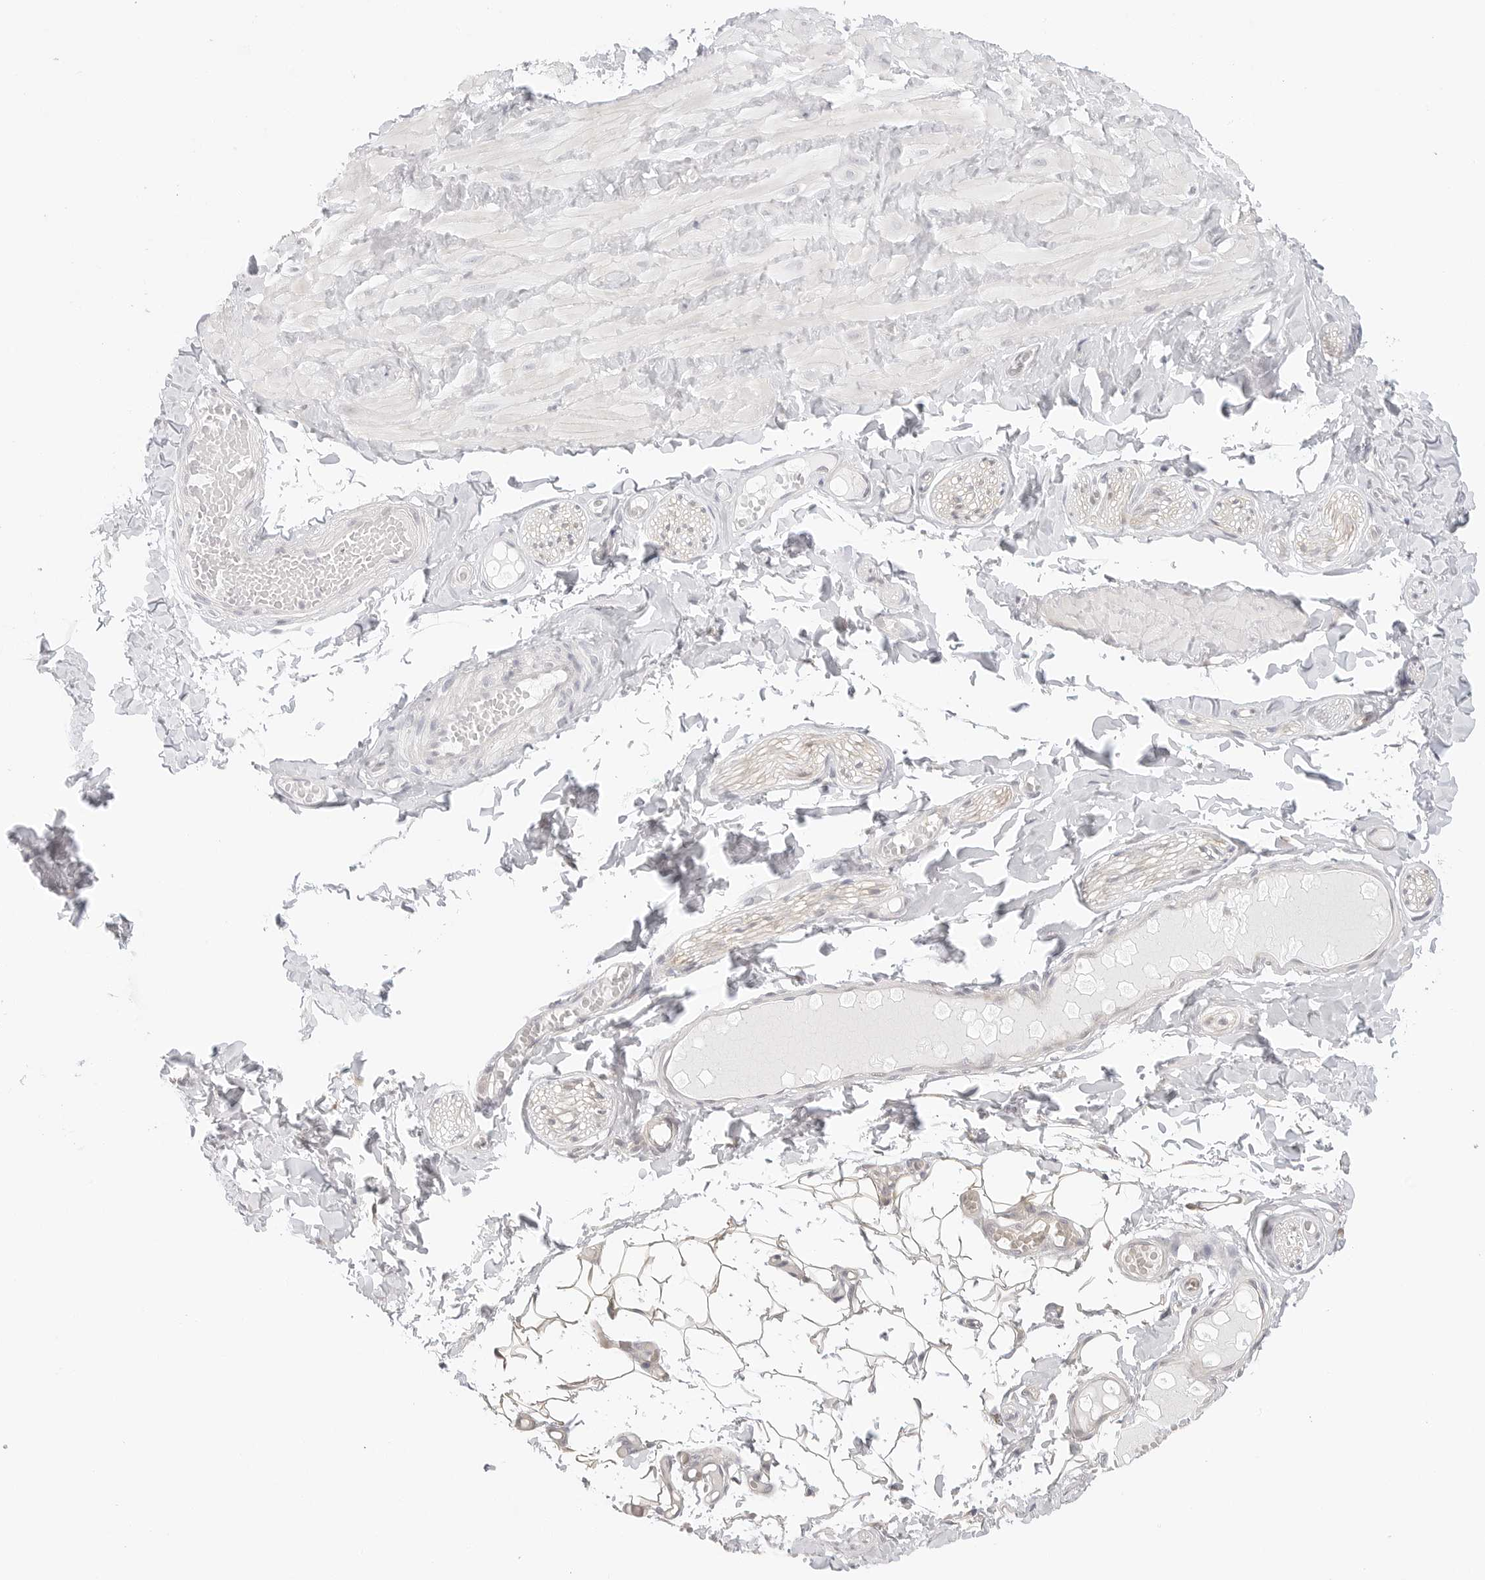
{"staining": {"intensity": "weak", "quantity": "25%-75%", "location": "cytoplasmic/membranous"}, "tissue": "adipose tissue", "cell_type": "Adipocytes", "image_type": "normal", "snomed": [{"axis": "morphology", "description": "Normal tissue, NOS"}, {"axis": "topography", "description": "Adipose tissue"}, {"axis": "topography", "description": "Vascular tissue"}, {"axis": "topography", "description": "Peripheral nerve tissue"}], "caption": "A low amount of weak cytoplasmic/membranous staining is identified in about 25%-75% of adipocytes in normal adipose tissue. Using DAB (brown) and hematoxylin (blue) stains, captured at high magnification using brightfield microscopy.", "gene": "TCP1", "patient": {"sex": "male", "age": 25}}